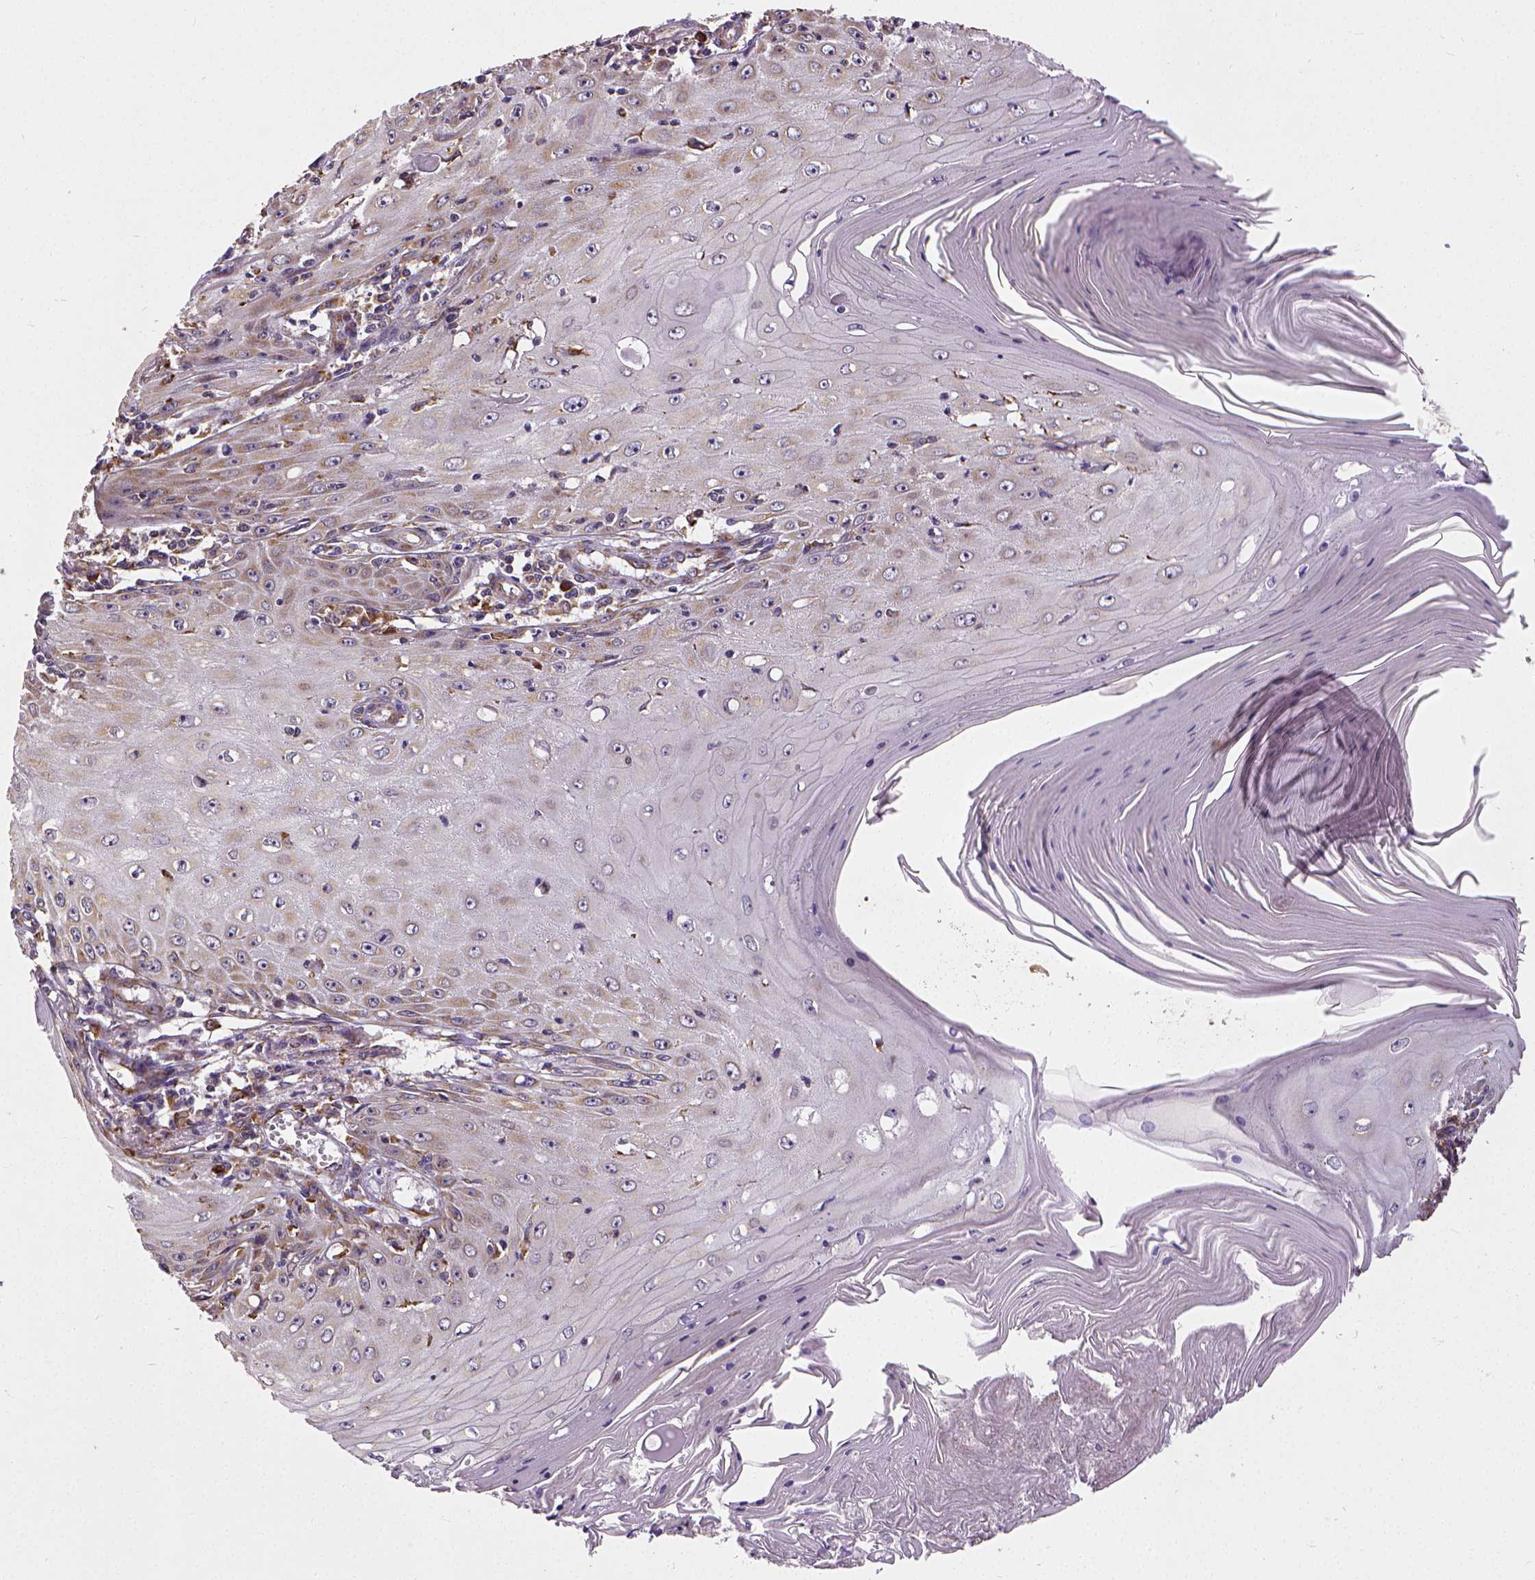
{"staining": {"intensity": "weak", "quantity": ">75%", "location": "cytoplasmic/membranous"}, "tissue": "skin cancer", "cell_type": "Tumor cells", "image_type": "cancer", "snomed": [{"axis": "morphology", "description": "Squamous cell carcinoma, NOS"}, {"axis": "topography", "description": "Skin"}], "caption": "Protein expression analysis of squamous cell carcinoma (skin) shows weak cytoplasmic/membranous staining in approximately >75% of tumor cells.", "gene": "MTDH", "patient": {"sex": "female", "age": 73}}